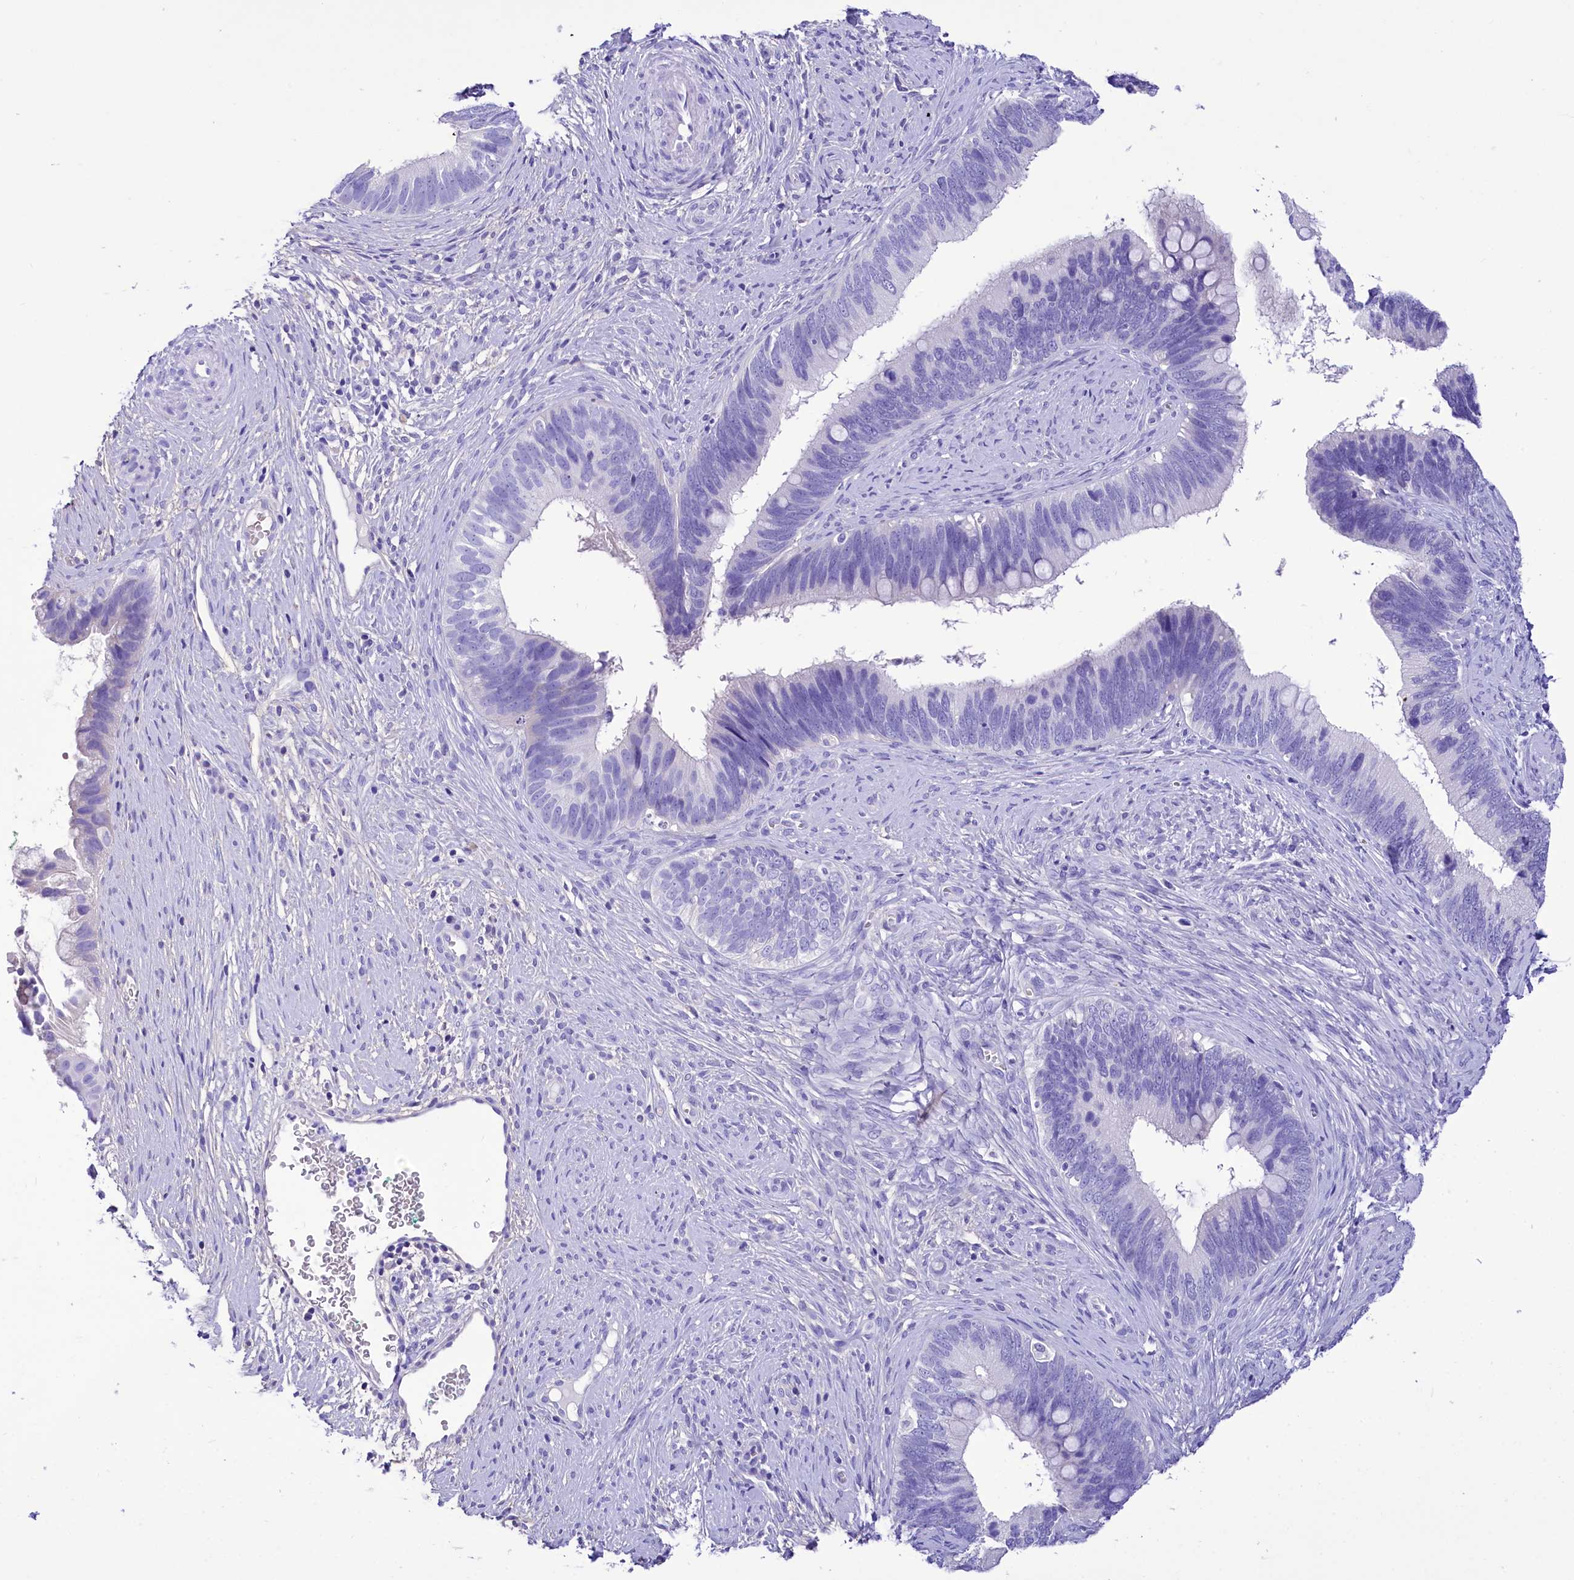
{"staining": {"intensity": "negative", "quantity": "none", "location": "none"}, "tissue": "cervical cancer", "cell_type": "Tumor cells", "image_type": "cancer", "snomed": [{"axis": "morphology", "description": "Adenocarcinoma, NOS"}, {"axis": "topography", "description": "Cervix"}], "caption": "Immunohistochemical staining of cervical cancer shows no significant positivity in tumor cells.", "gene": "TTC36", "patient": {"sex": "female", "age": 42}}